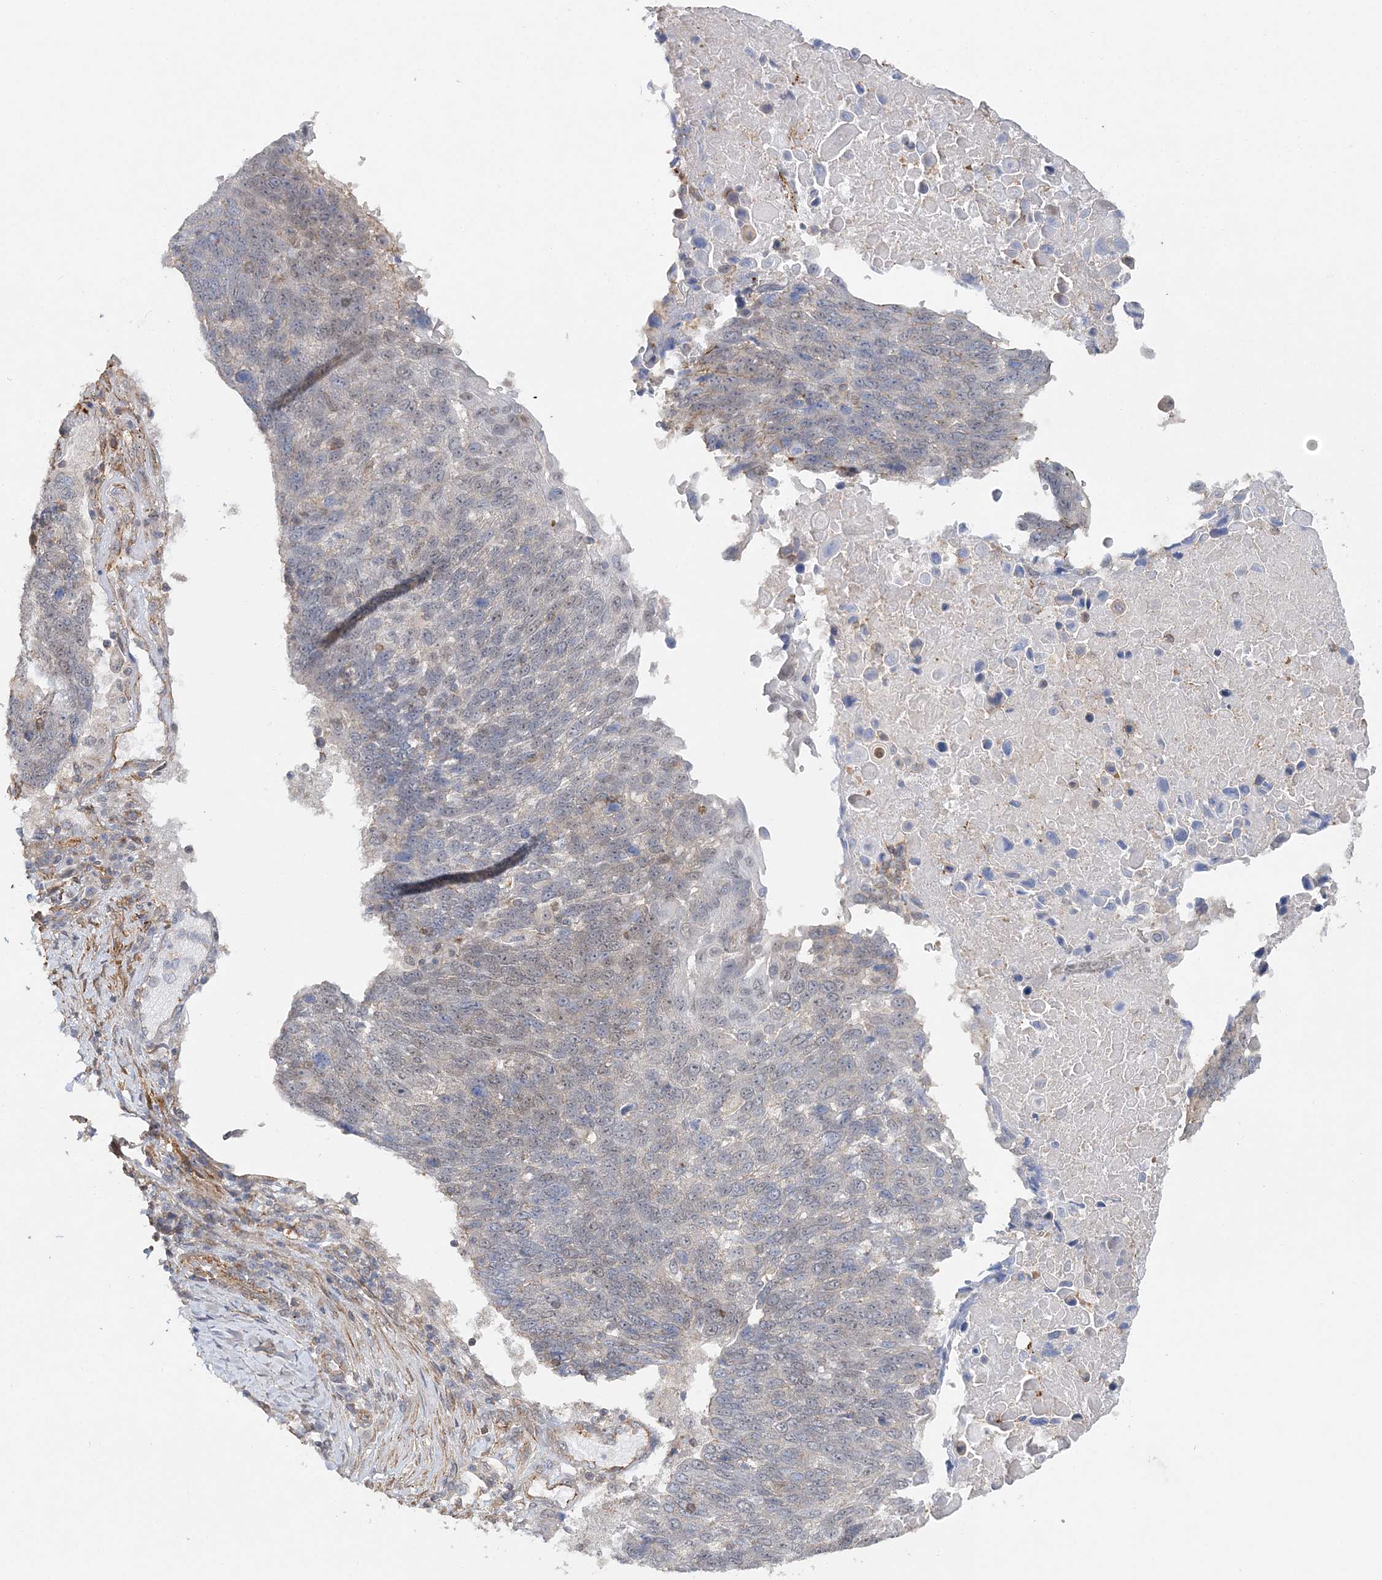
{"staining": {"intensity": "weak", "quantity": "<25%", "location": "cytoplasmic/membranous"}, "tissue": "lung cancer", "cell_type": "Tumor cells", "image_type": "cancer", "snomed": [{"axis": "morphology", "description": "Squamous cell carcinoma, NOS"}, {"axis": "topography", "description": "Lung"}], "caption": "IHC of lung cancer (squamous cell carcinoma) shows no expression in tumor cells.", "gene": "MAT2B", "patient": {"sex": "male", "age": 66}}